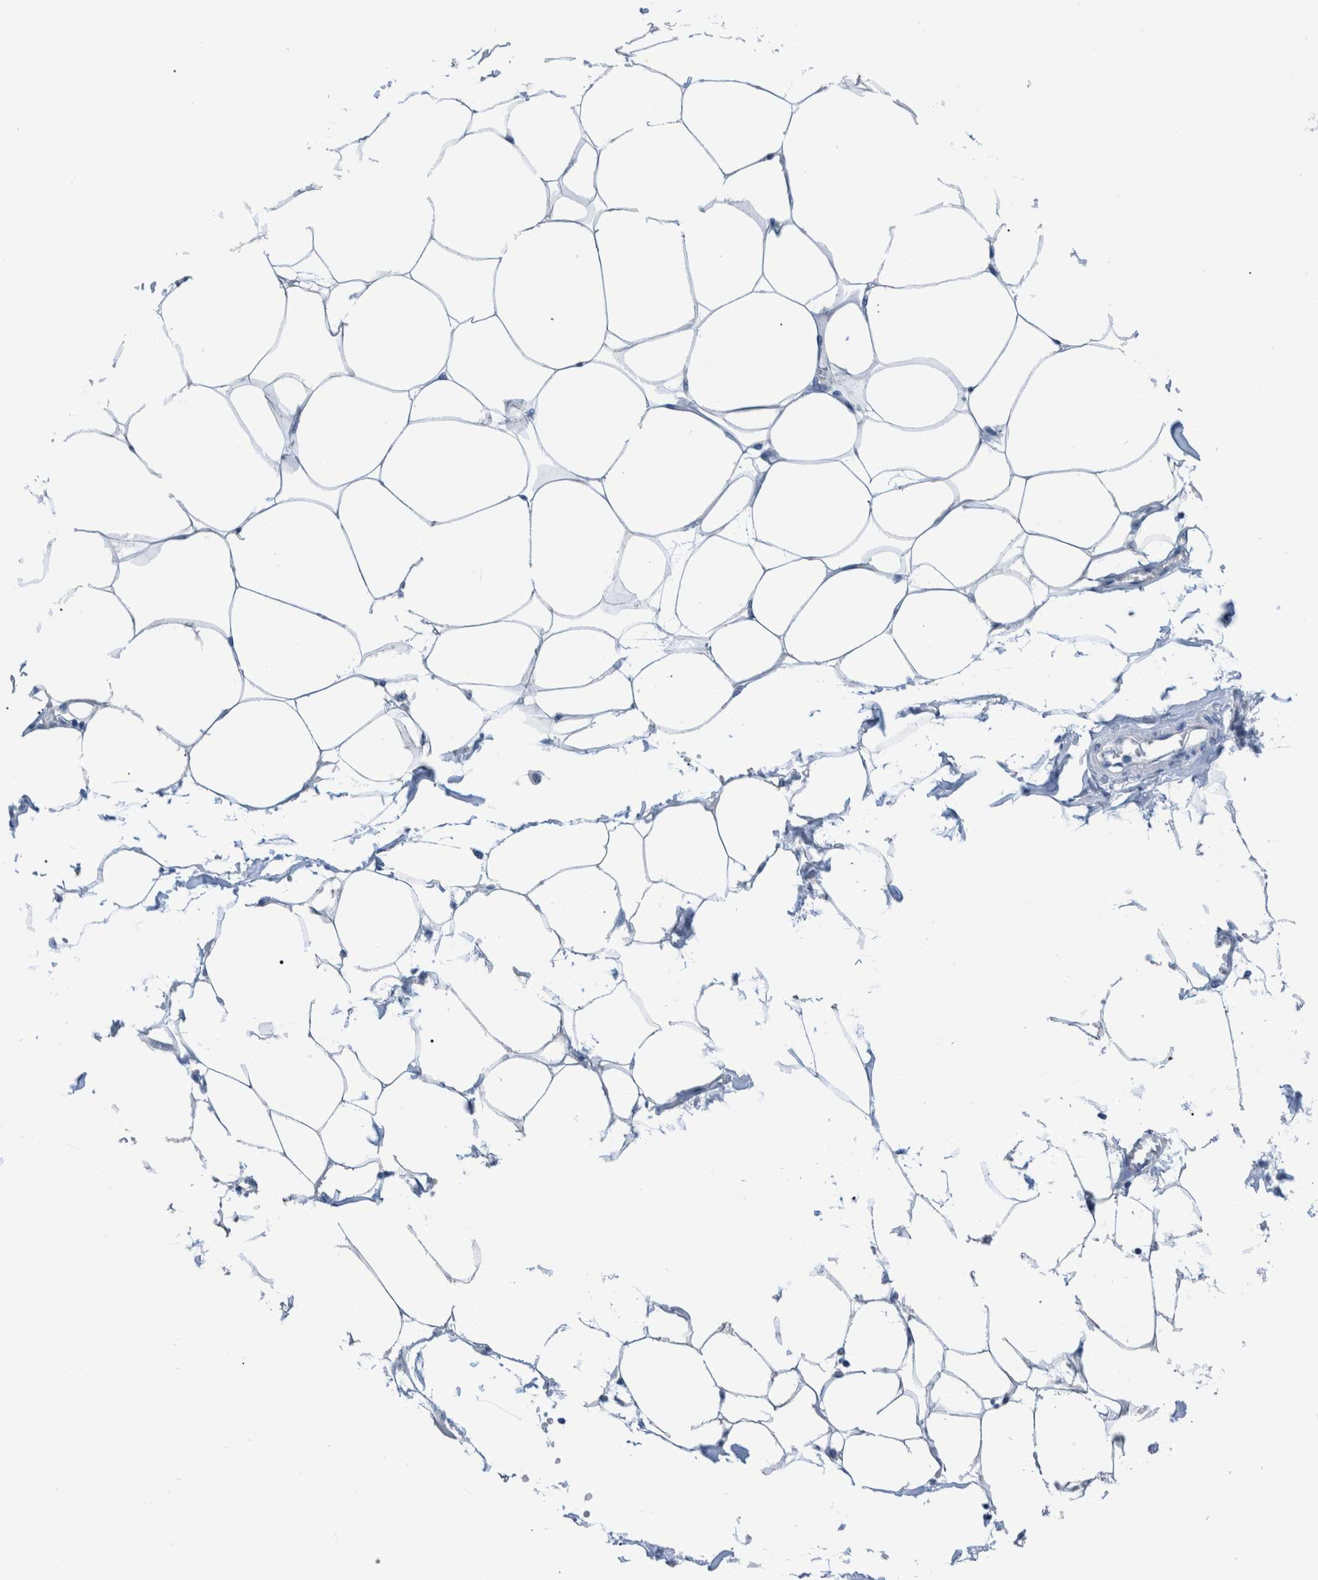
{"staining": {"intensity": "negative", "quantity": "none", "location": "none"}, "tissue": "adipose tissue", "cell_type": "Adipocytes", "image_type": "normal", "snomed": [{"axis": "morphology", "description": "Normal tissue, NOS"}, {"axis": "morphology", "description": "Adenocarcinoma, NOS"}, {"axis": "topography", "description": "Colon"}, {"axis": "topography", "description": "Peripheral nerve tissue"}], "caption": "Protein analysis of benign adipose tissue displays no significant positivity in adipocytes.", "gene": "IDO1", "patient": {"sex": "male", "age": 14}}